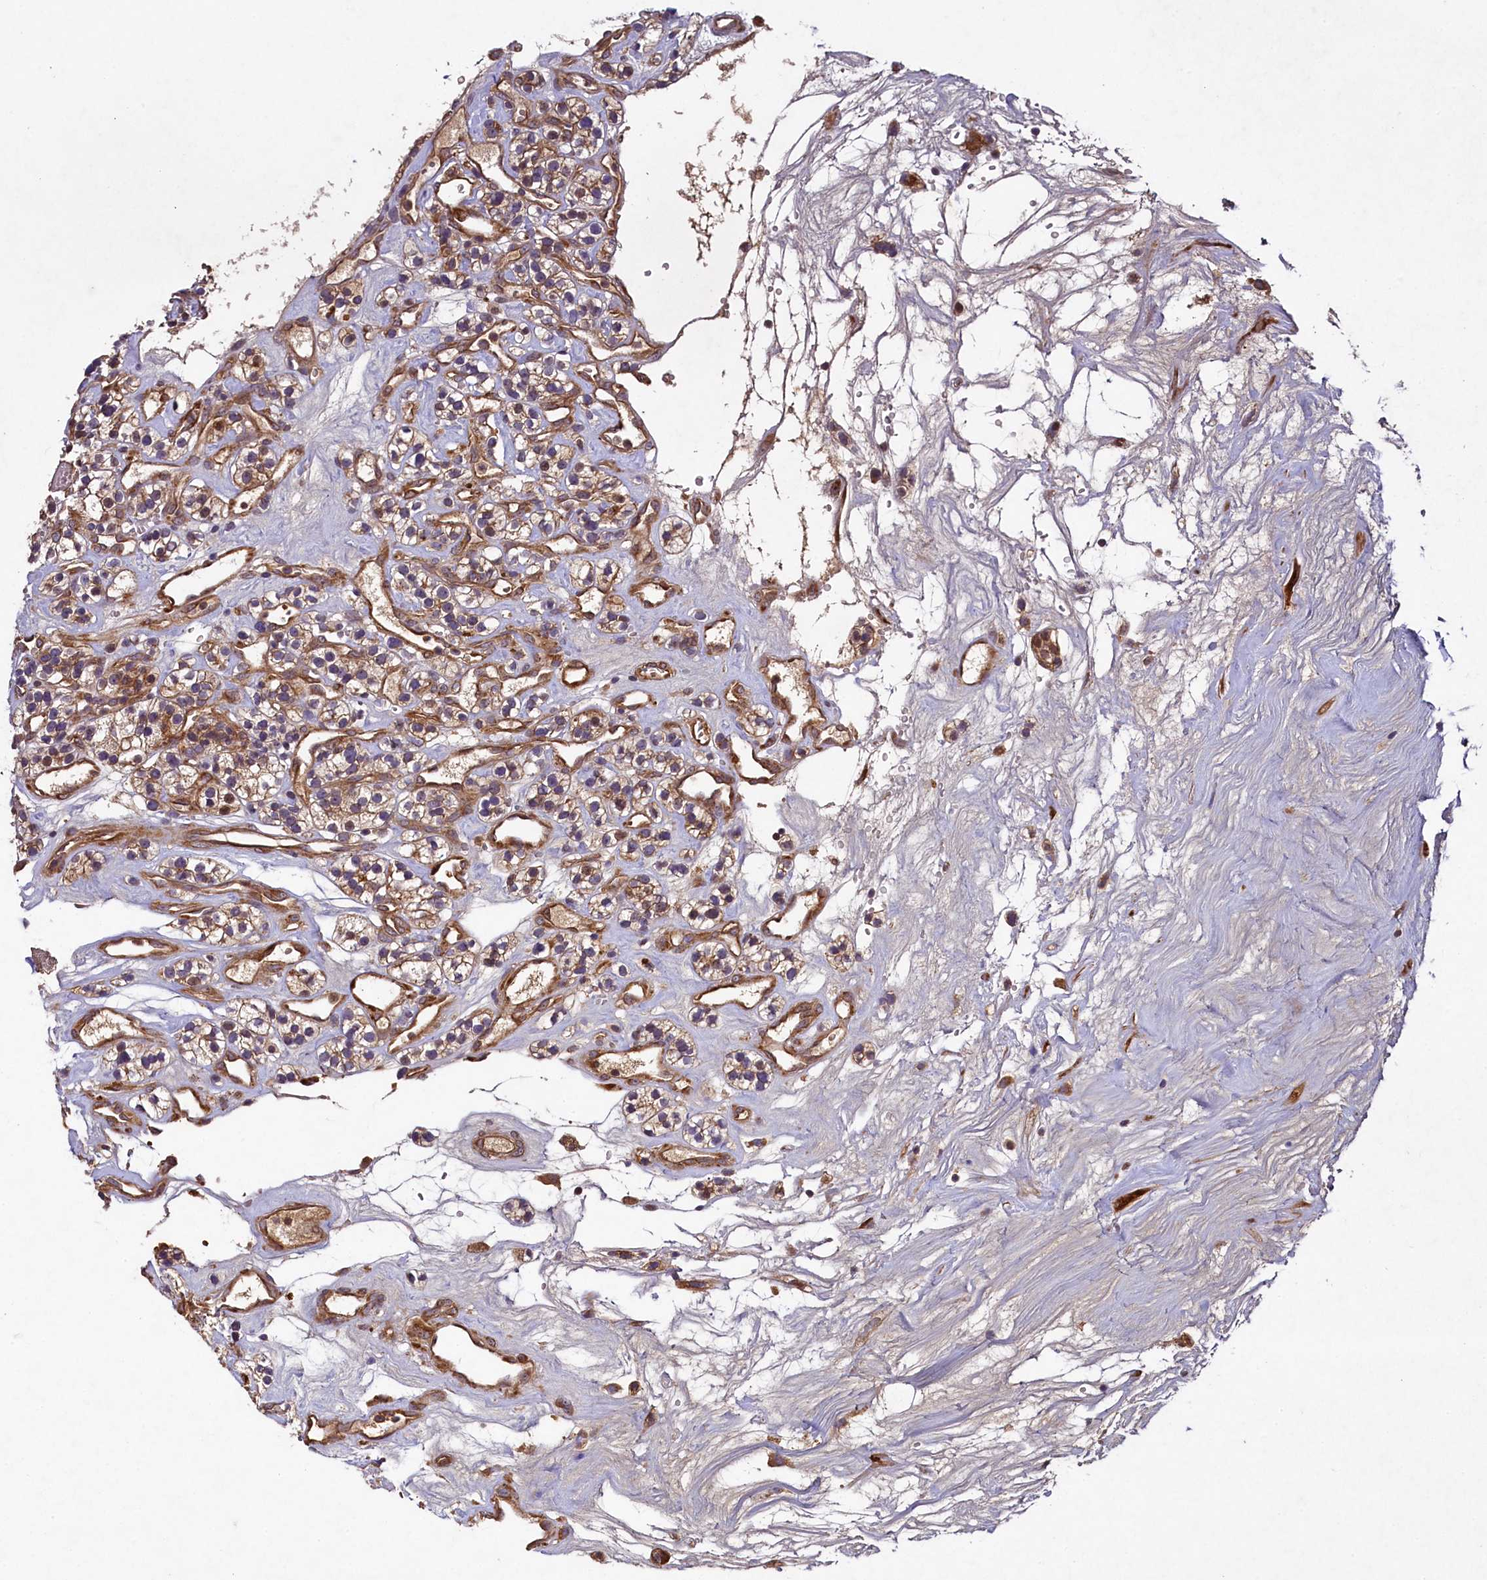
{"staining": {"intensity": "moderate", "quantity": ">75%", "location": "cytoplasmic/membranous"}, "tissue": "renal cancer", "cell_type": "Tumor cells", "image_type": "cancer", "snomed": [{"axis": "morphology", "description": "Adenocarcinoma, NOS"}, {"axis": "topography", "description": "Kidney"}], "caption": "Moderate cytoplasmic/membranous expression for a protein is appreciated in approximately >75% of tumor cells of renal cancer (adenocarcinoma) using IHC.", "gene": "CCDC102A", "patient": {"sex": "female", "age": 57}}